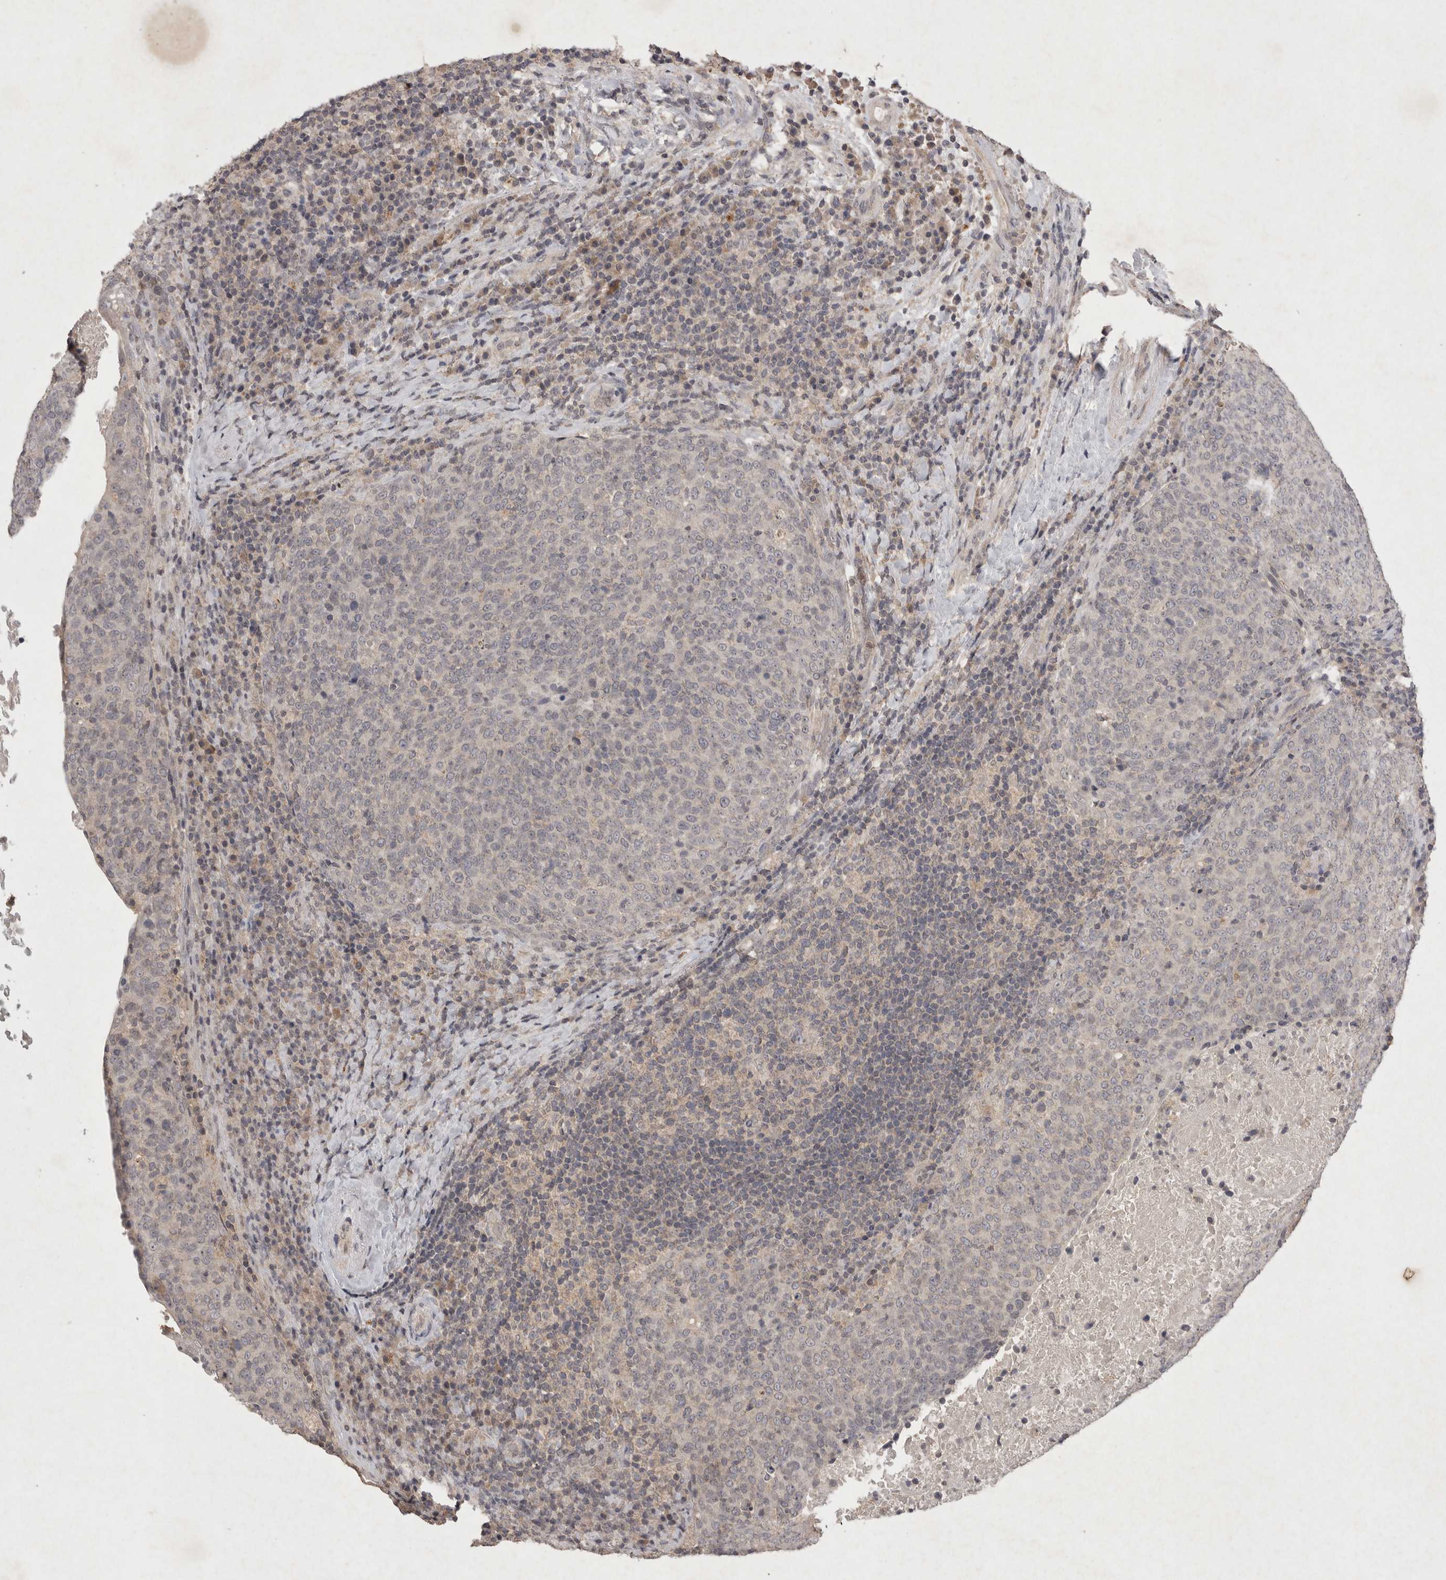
{"staining": {"intensity": "negative", "quantity": "none", "location": "none"}, "tissue": "head and neck cancer", "cell_type": "Tumor cells", "image_type": "cancer", "snomed": [{"axis": "morphology", "description": "Squamous cell carcinoma, NOS"}, {"axis": "morphology", "description": "Squamous cell carcinoma, metastatic, NOS"}, {"axis": "topography", "description": "Lymph node"}, {"axis": "topography", "description": "Head-Neck"}], "caption": "A micrograph of head and neck metastatic squamous cell carcinoma stained for a protein displays no brown staining in tumor cells.", "gene": "APLNR", "patient": {"sex": "male", "age": 62}}